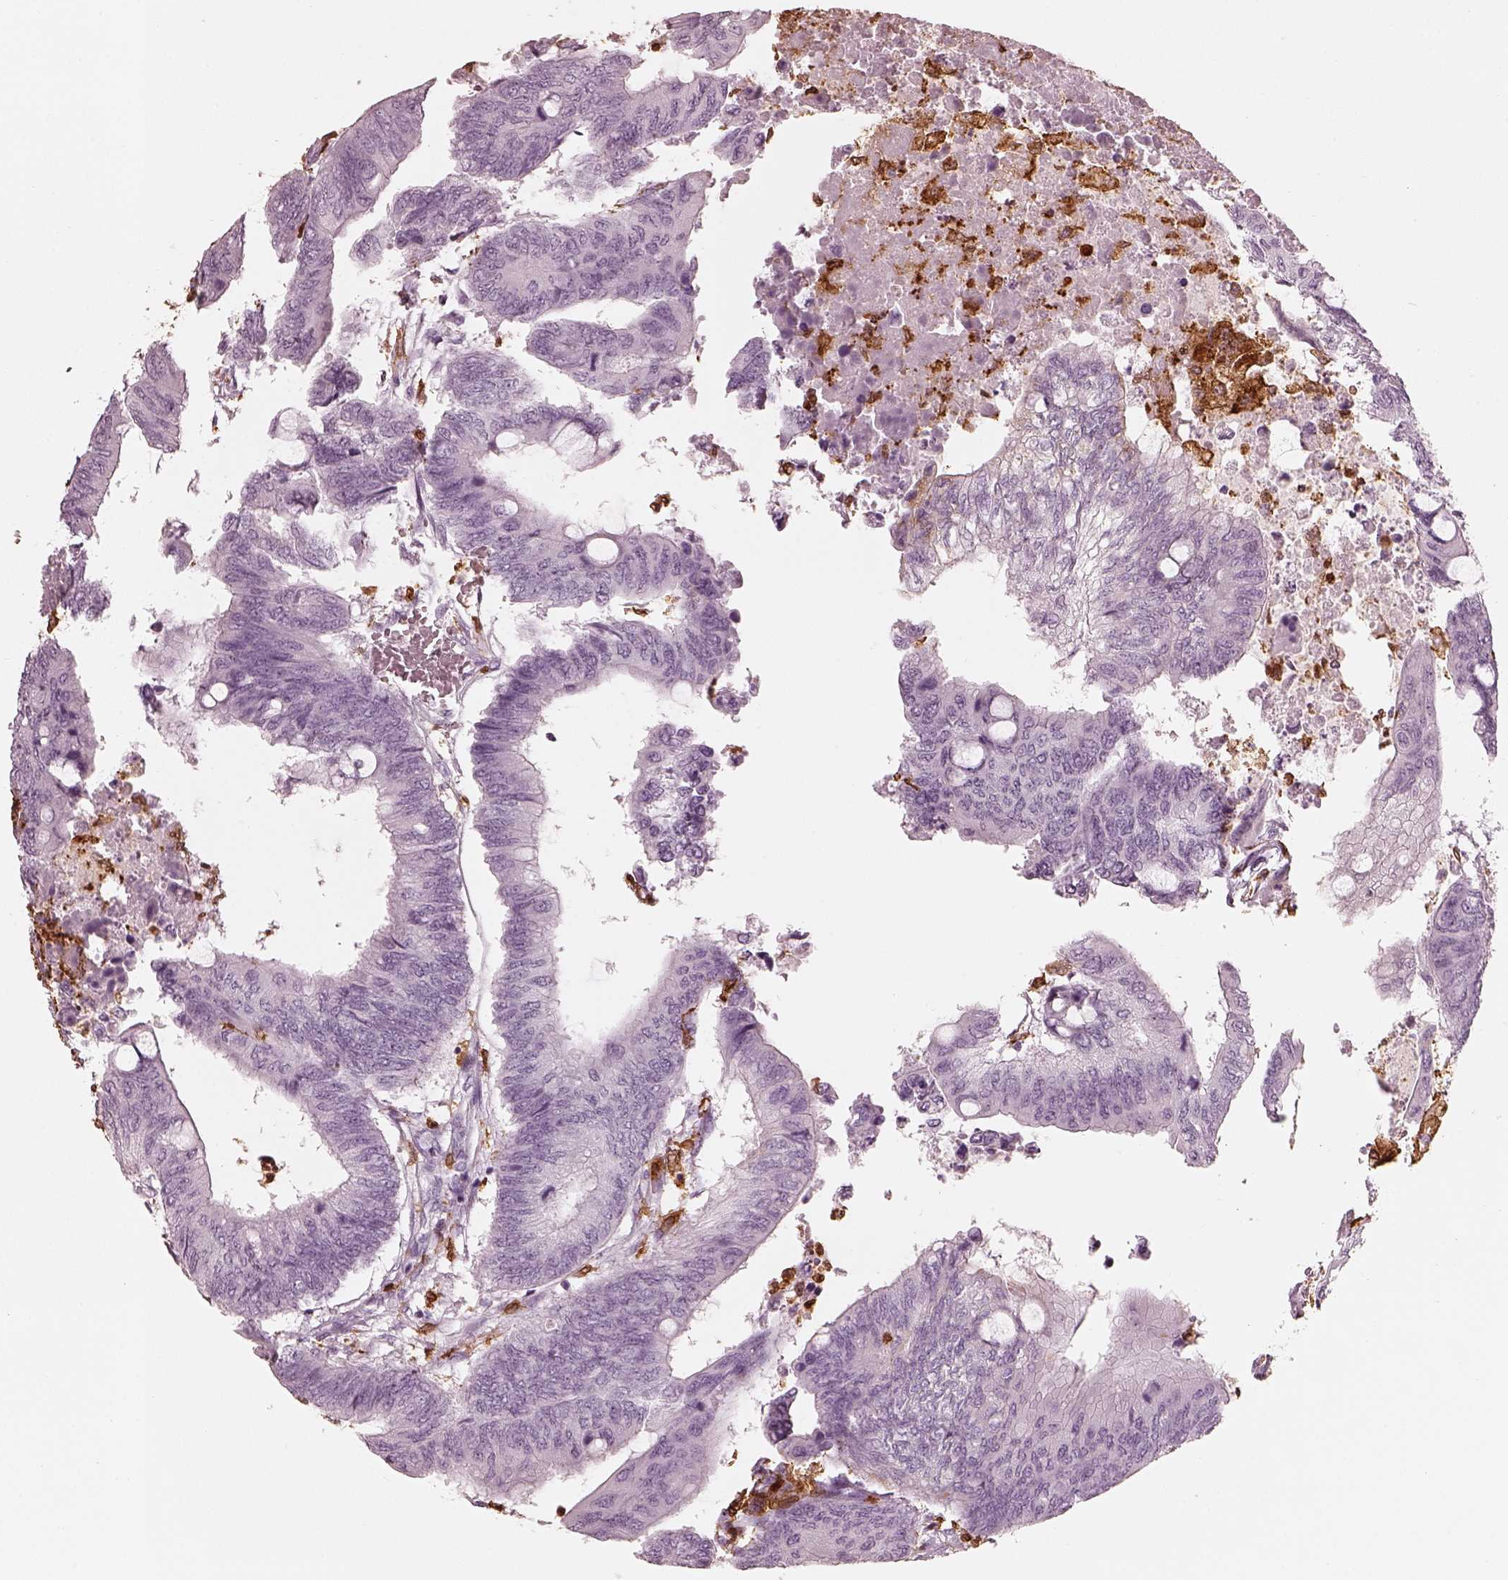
{"staining": {"intensity": "negative", "quantity": "none", "location": "none"}, "tissue": "colorectal cancer", "cell_type": "Tumor cells", "image_type": "cancer", "snomed": [{"axis": "morphology", "description": "Normal tissue, NOS"}, {"axis": "morphology", "description": "Adenocarcinoma, NOS"}, {"axis": "topography", "description": "Rectum"}, {"axis": "topography", "description": "Peripheral nerve tissue"}], "caption": "Tumor cells are negative for brown protein staining in colorectal cancer.", "gene": "ALOX5", "patient": {"sex": "male", "age": 92}}